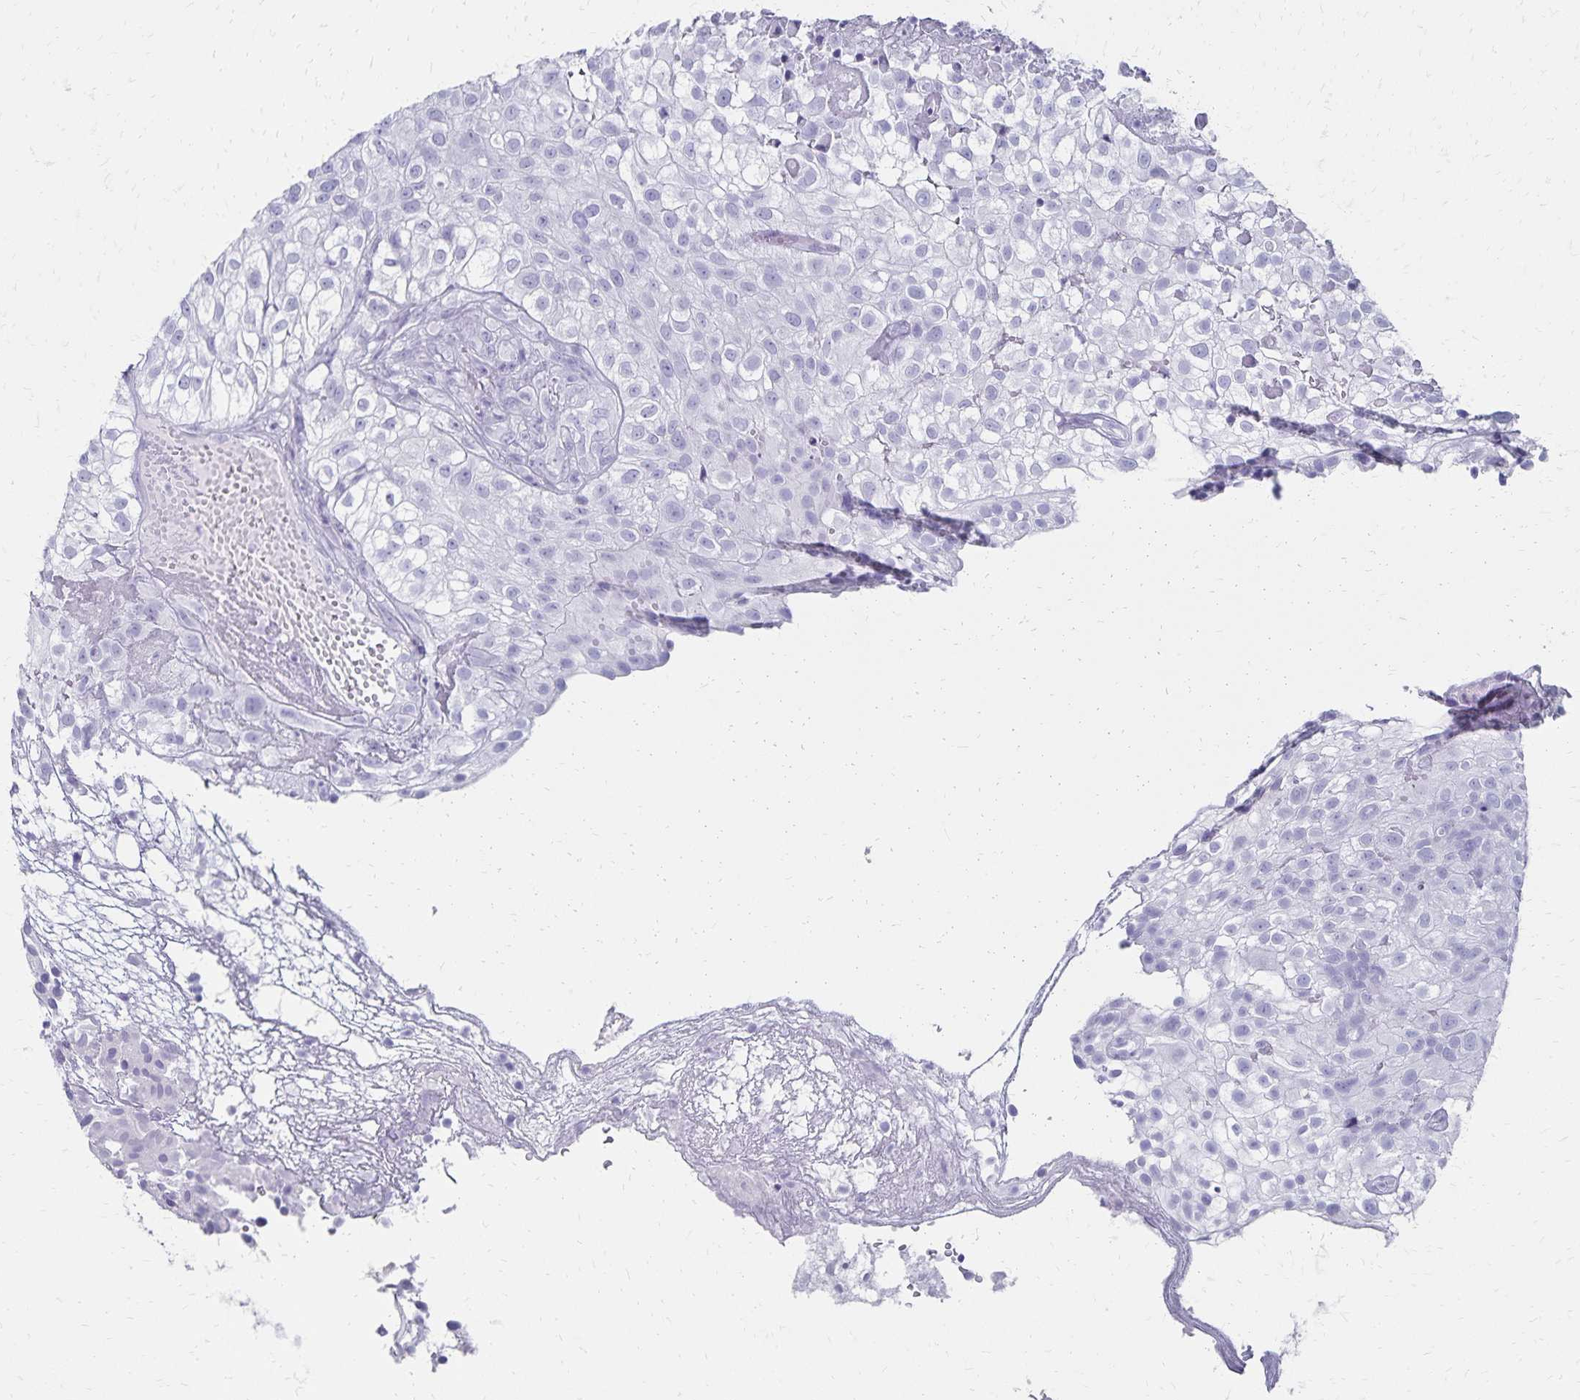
{"staining": {"intensity": "negative", "quantity": "none", "location": "none"}, "tissue": "urothelial cancer", "cell_type": "Tumor cells", "image_type": "cancer", "snomed": [{"axis": "morphology", "description": "Urothelial carcinoma, High grade"}, {"axis": "topography", "description": "Urinary bladder"}], "caption": "Immunohistochemistry (IHC) histopathology image of neoplastic tissue: human urothelial carcinoma (high-grade) stained with DAB displays no significant protein expression in tumor cells.", "gene": "GIP", "patient": {"sex": "male", "age": 56}}